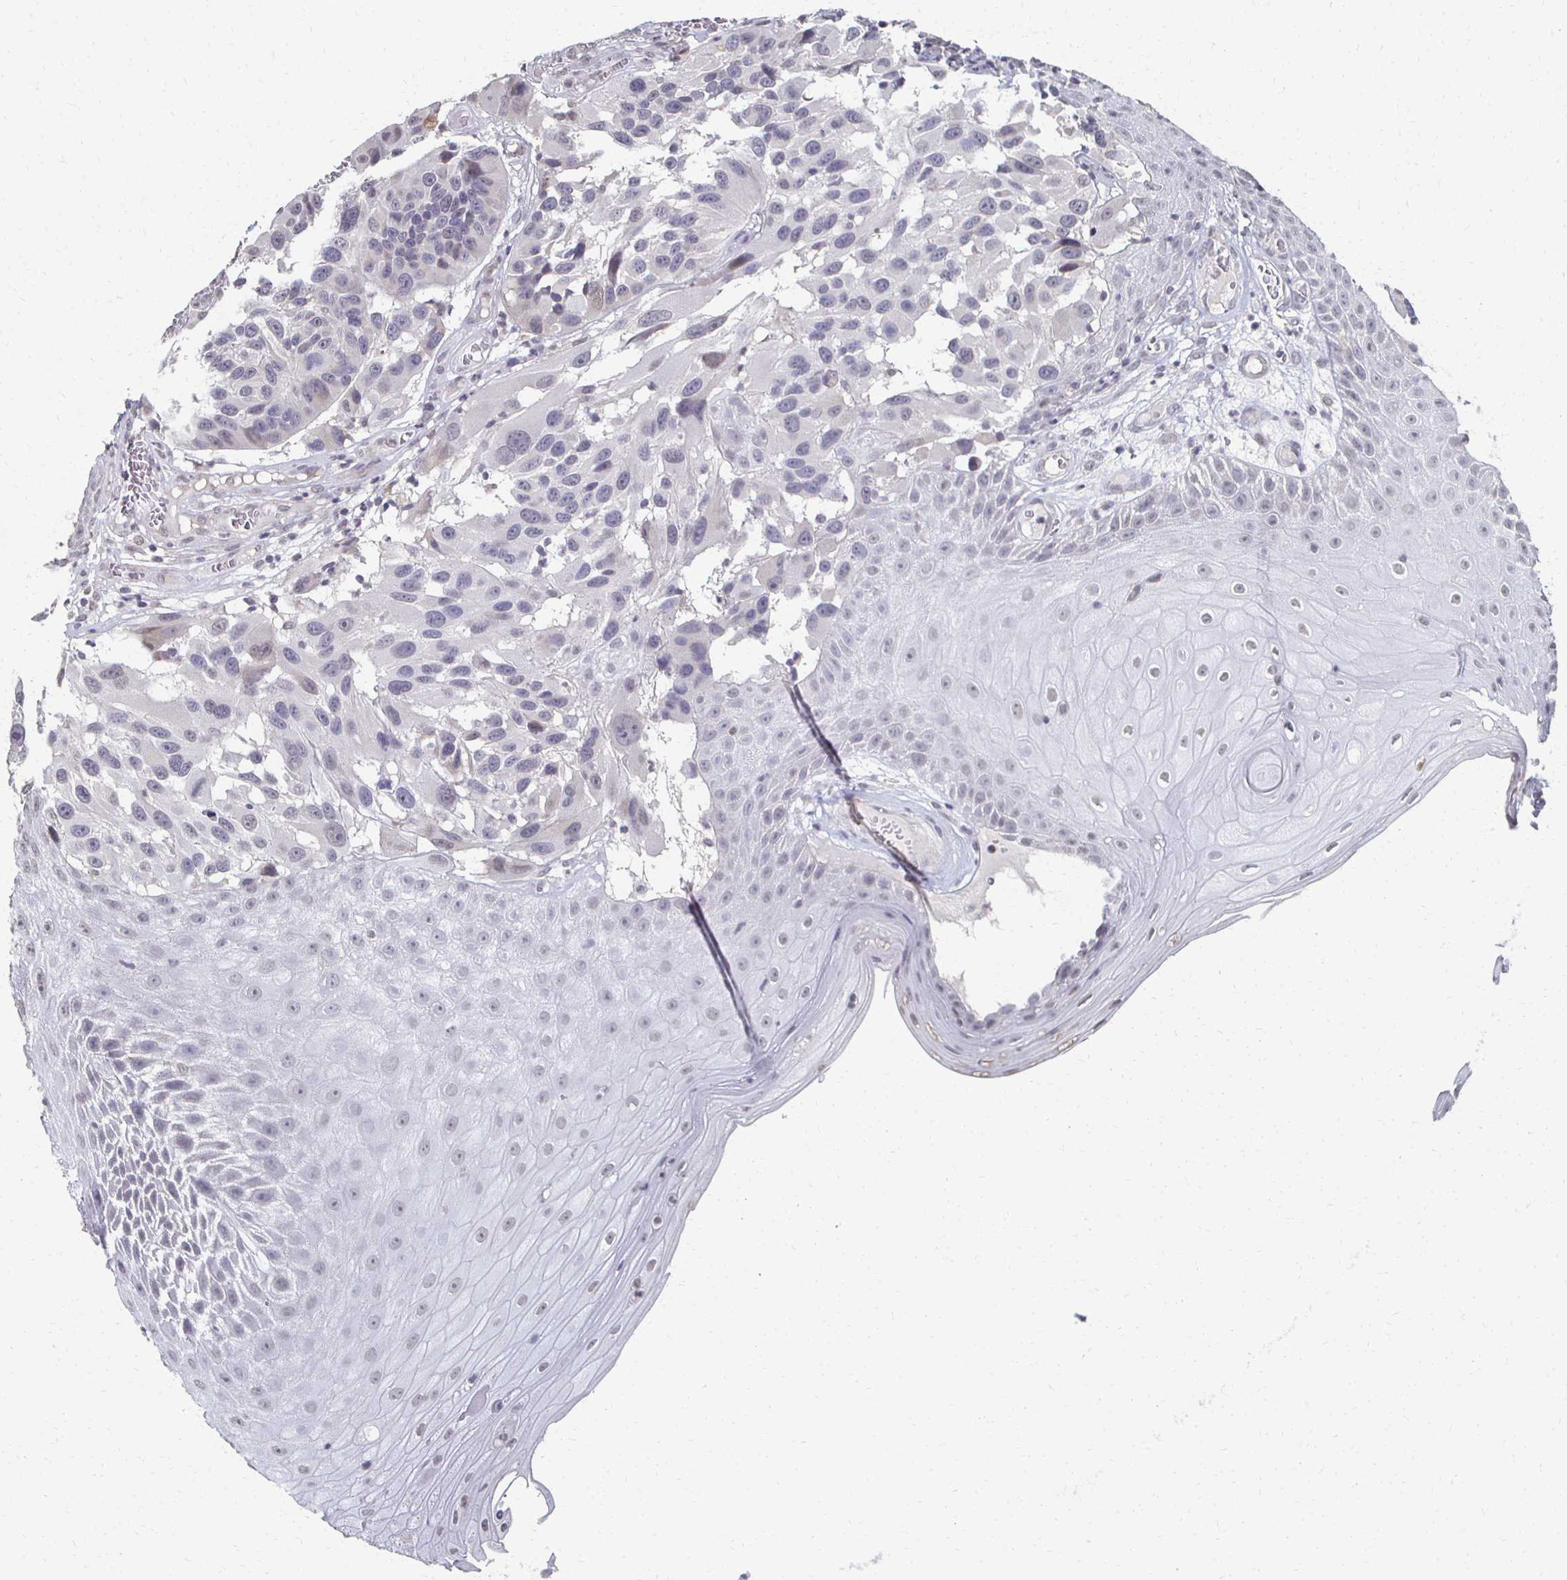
{"staining": {"intensity": "negative", "quantity": "none", "location": "none"}, "tissue": "melanoma", "cell_type": "Tumor cells", "image_type": "cancer", "snomed": [{"axis": "morphology", "description": "Malignant melanoma, NOS"}, {"axis": "topography", "description": "Skin"}], "caption": "High magnification brightfield microscopy of malignant melanoma stained with DAB (brown) and counterstained with hematoxylin (blue): tumor cells show no significant positivity. (DAB (3,3'-diaminobenzidine) immunohistochemistry, high magnification).", "gene": "DAB1", "patient": {"sex": "male", "age": 53}}